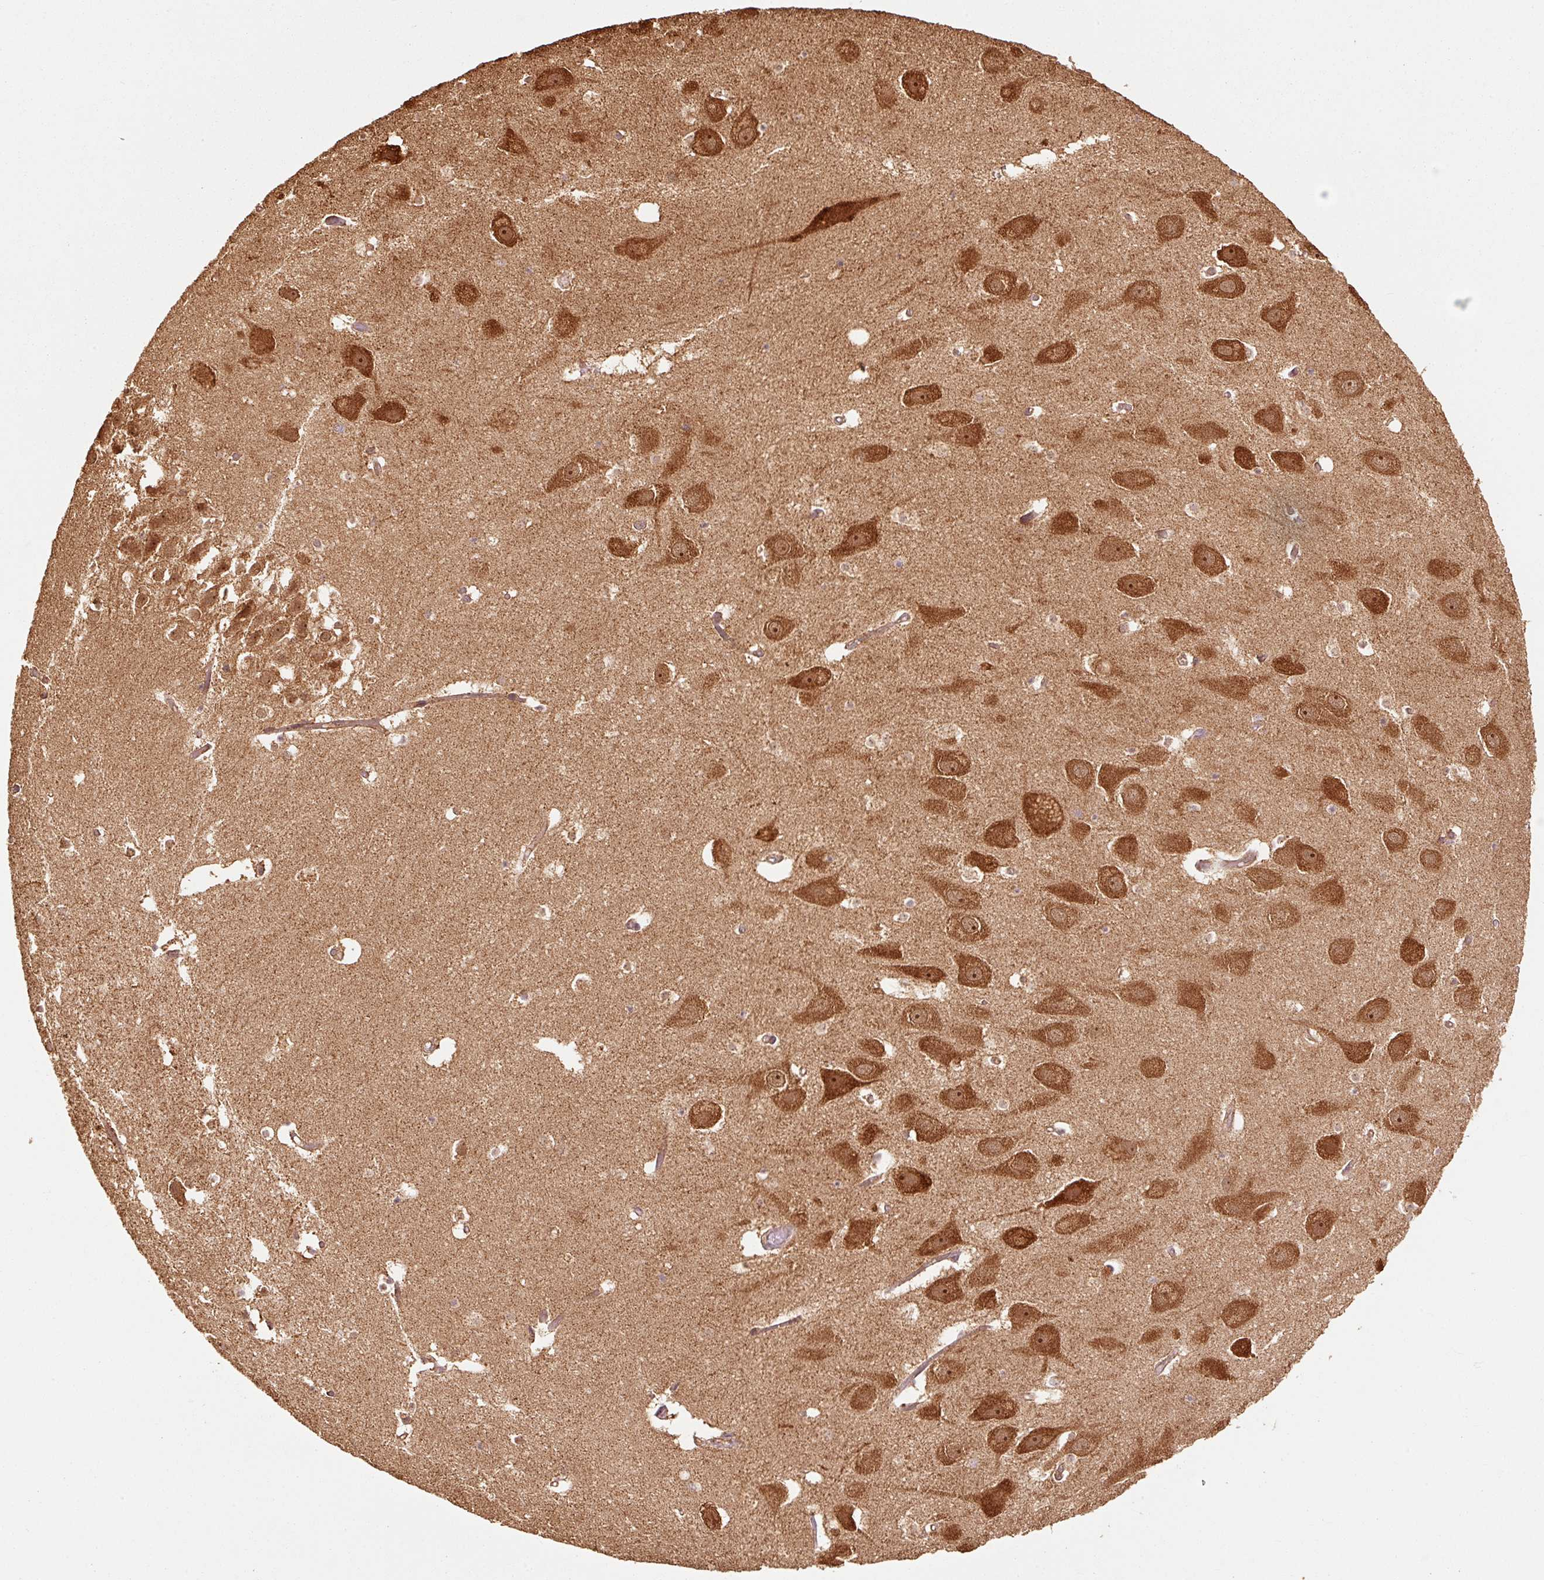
{"staining": {"intensity": "moderate", "quantity": ">75%", "location": "cytoplasmic/membranous,nuclear"}, "tissue": "hippocampus", "cell_type": "Glial cells", "image_type": "normal", "snomed": [{"axis": "morphology", "description": "Normal tissue, NOS"}, {"axis": "topography", "description": "Hippocampus"}], "caption": "IHC micrograph of benign hippocampus: human hippocampus stained using immunohistochemistry (IHC) reveals medium levels of moderate protein expression localized specifically in the cytoplasmic/membranous,nuclear of glial cells, appearing as a cytoplasmic/membranous,nuclear brown color.", "gene": "MRPL16", "patient": {"sex": "female", "age": 52}}